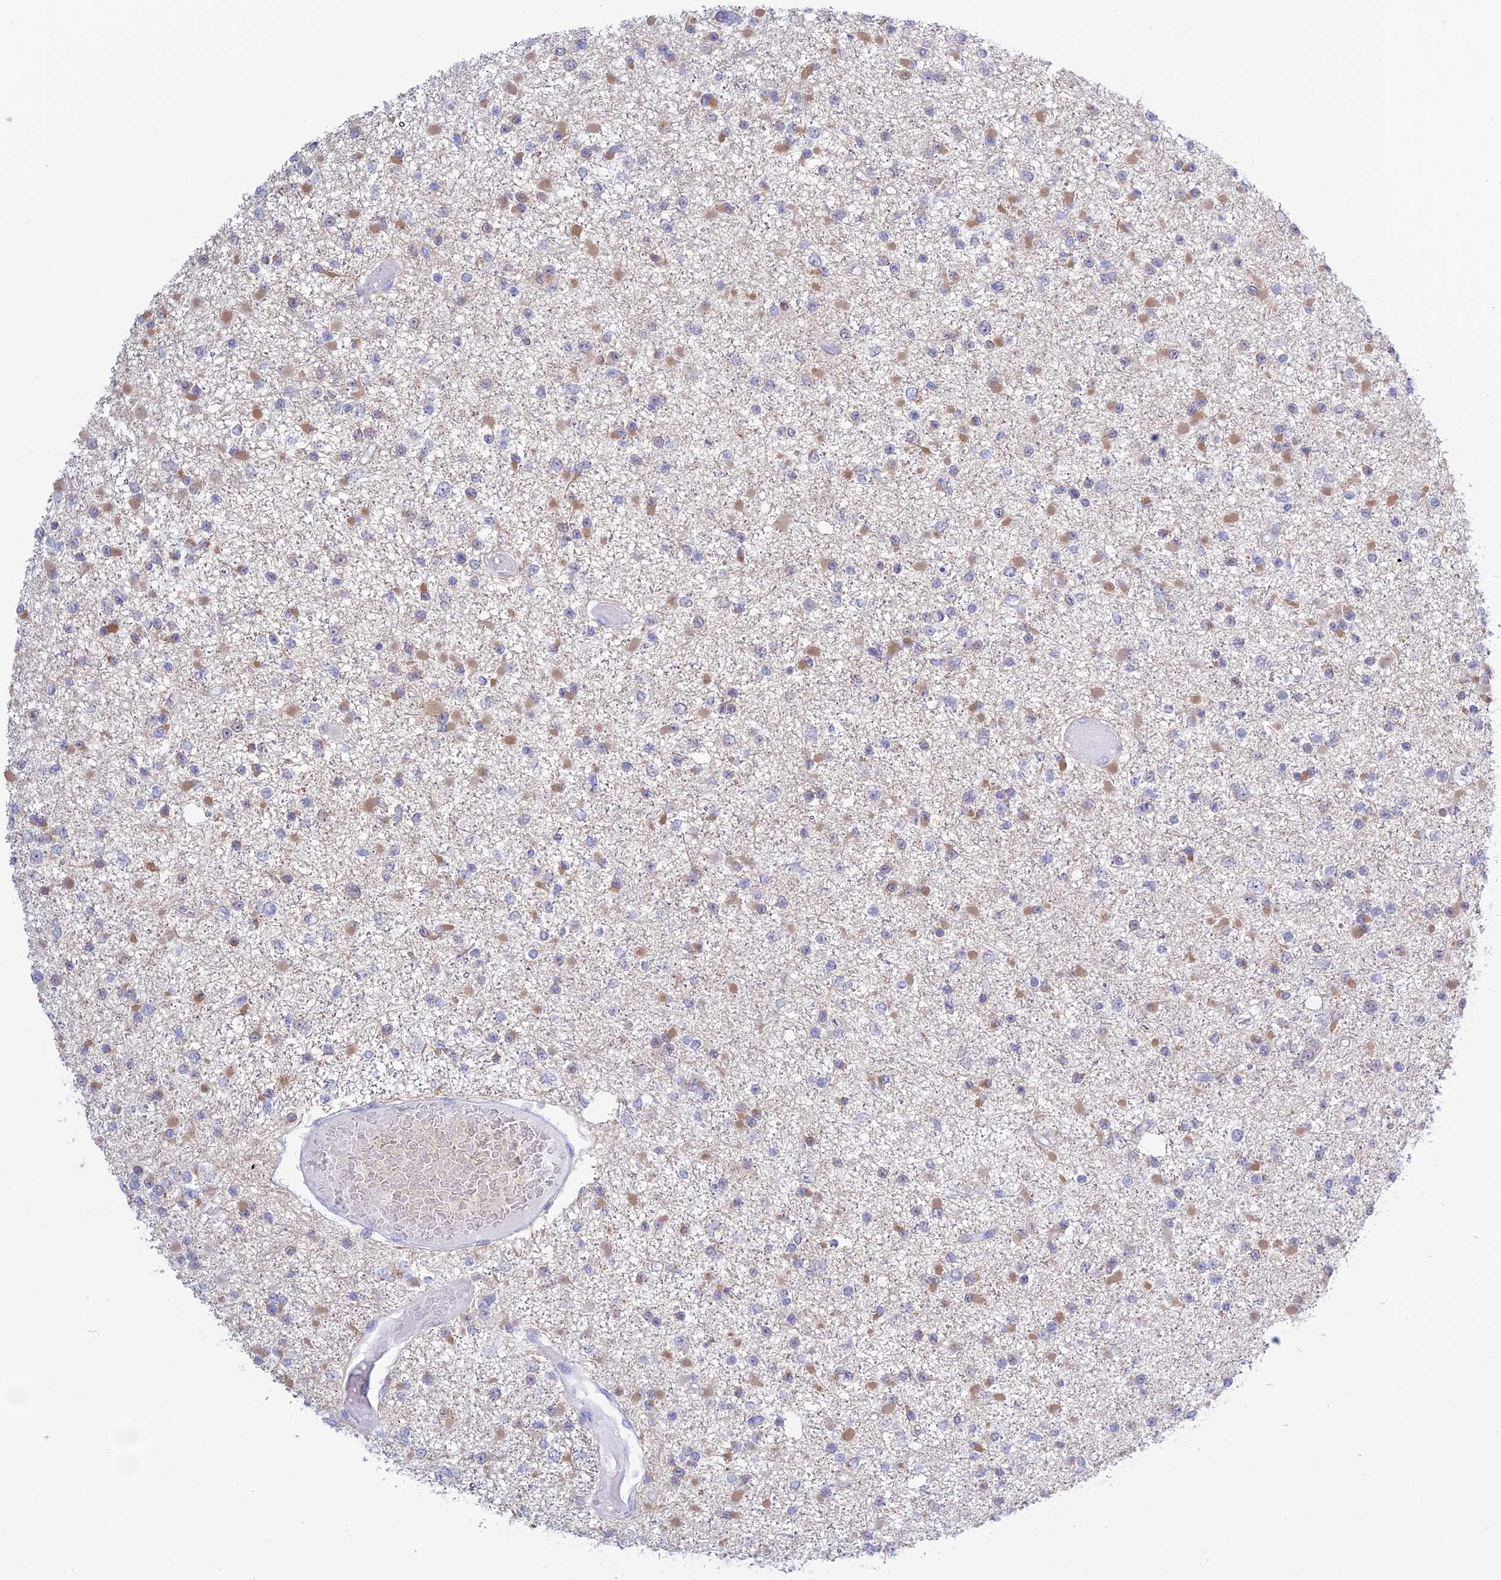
{"staining": {"intensity": "weak", "quantity": "25%-75%", "location": "cytoplasmic/membranous"}, "tissue": "glioma", "cell_type": "Tumor cells", "image_type": "cancer", "snomed": [{"axis": "morphology", "description": "Glioma, malignant, Low grade"}, {"axis": "topography", "description": "Brain"}], "caption": "Immunohistochemistry micrograph of neoplastic tissue: glioma stained using immunohistochemistry (IHC) exhibits low levels of weak protein expression localized specifically in the cytoplasmic/membranous of tumor cells, appearing as a cytoplasmic/membranous brown color.", "gene": "LHFPL2", "patient": {"sex": "female", "age": 22}}